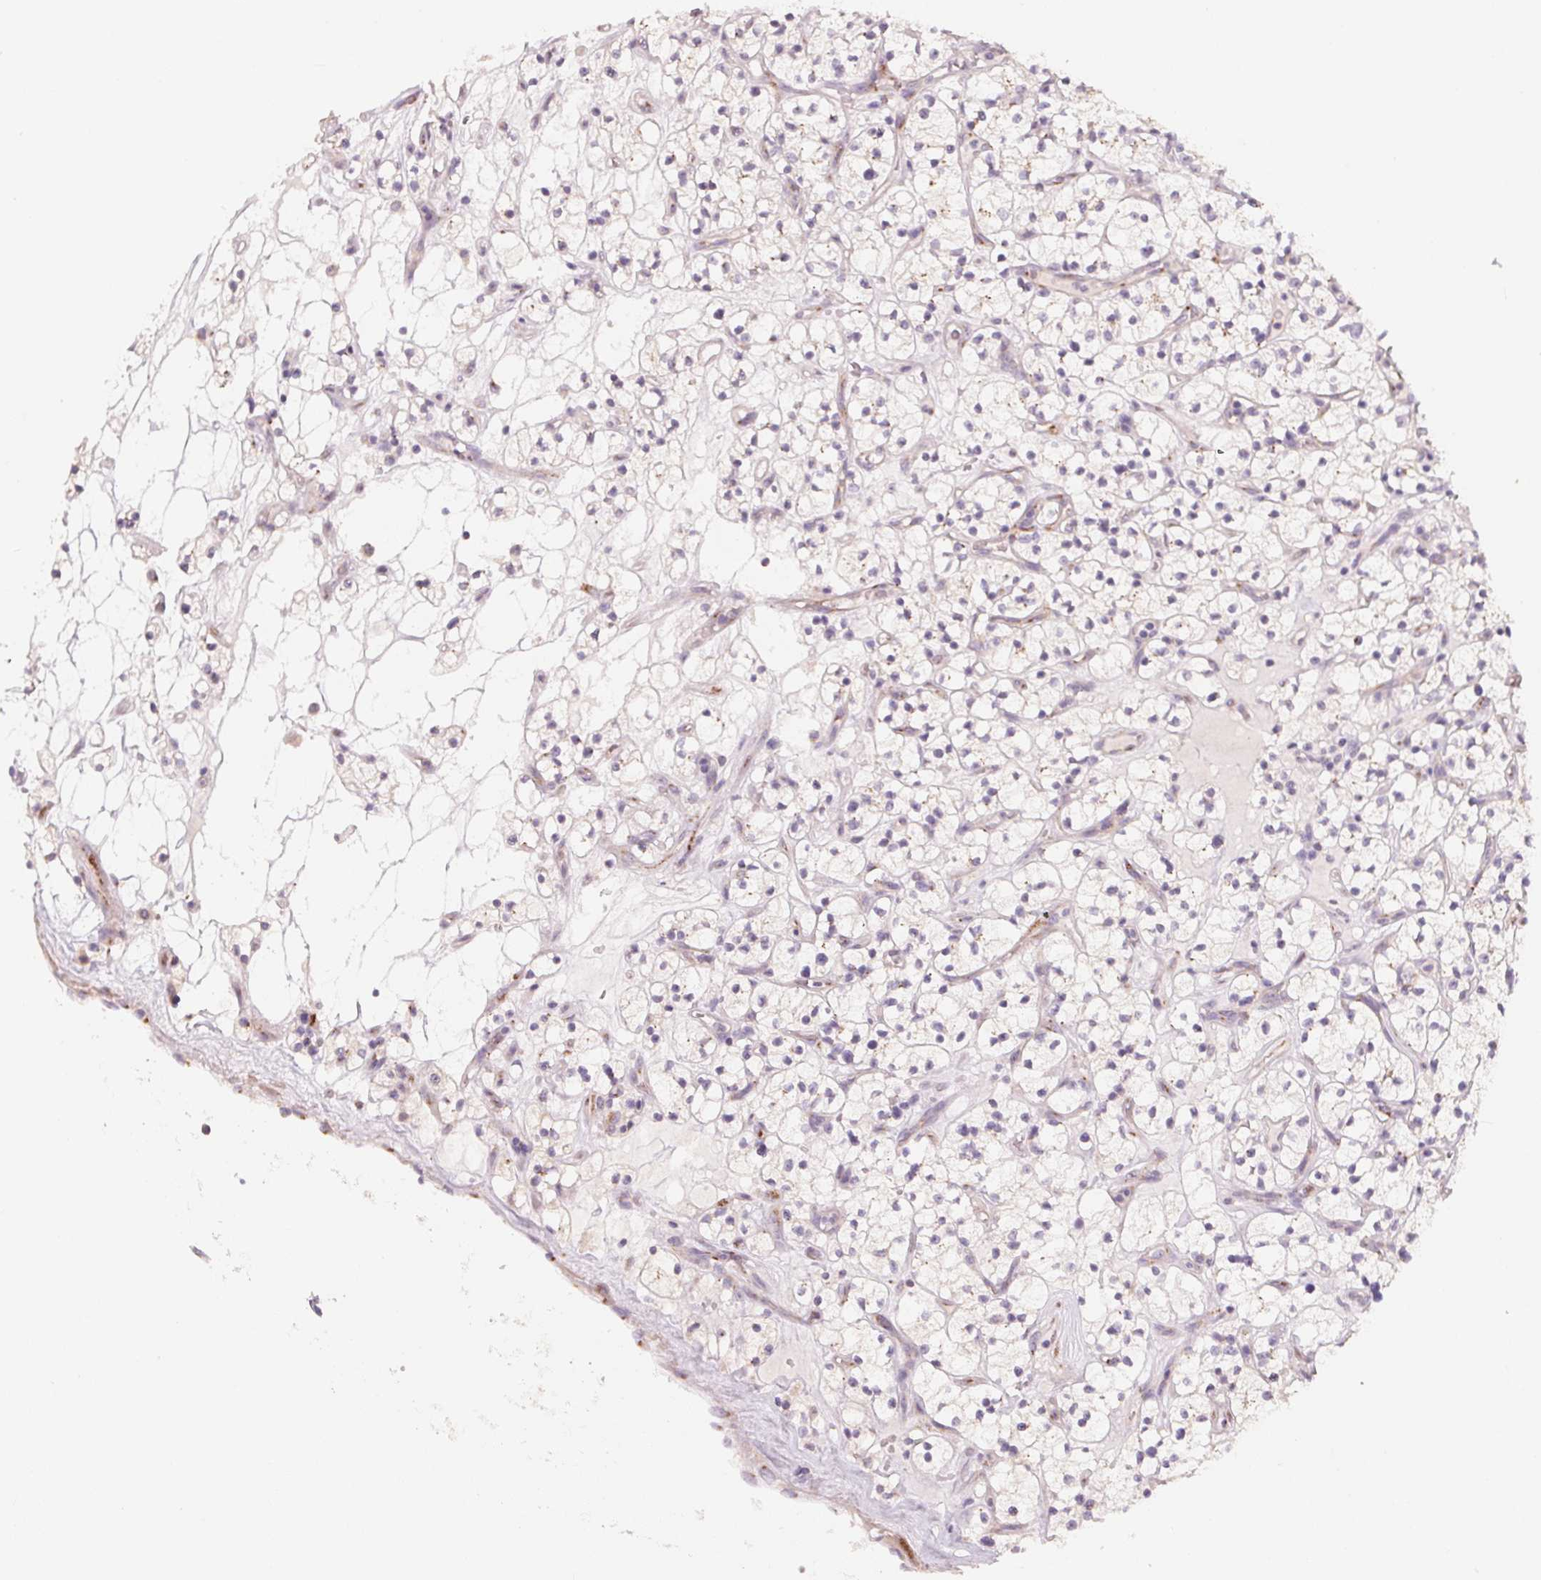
{"staining": {"intensity": "weak", "quantity": "<25%", "location": "cytoplasmic/membranous"}, "tissue": "renal cancer", "cell_type": "Tumor cells", "image_type": "cancer", "snomed": [{"axis": "morphology", "description": "Adenocarcinoma, NOS"}, {"axis": "topography", "description": "Kidney"}], "caption": "Tumor cells are negative for brown protein staining in renal cancer (adenocarcinoma).", "gene": "DRAM2", "patient": {"sex": "female", "age": 64}}